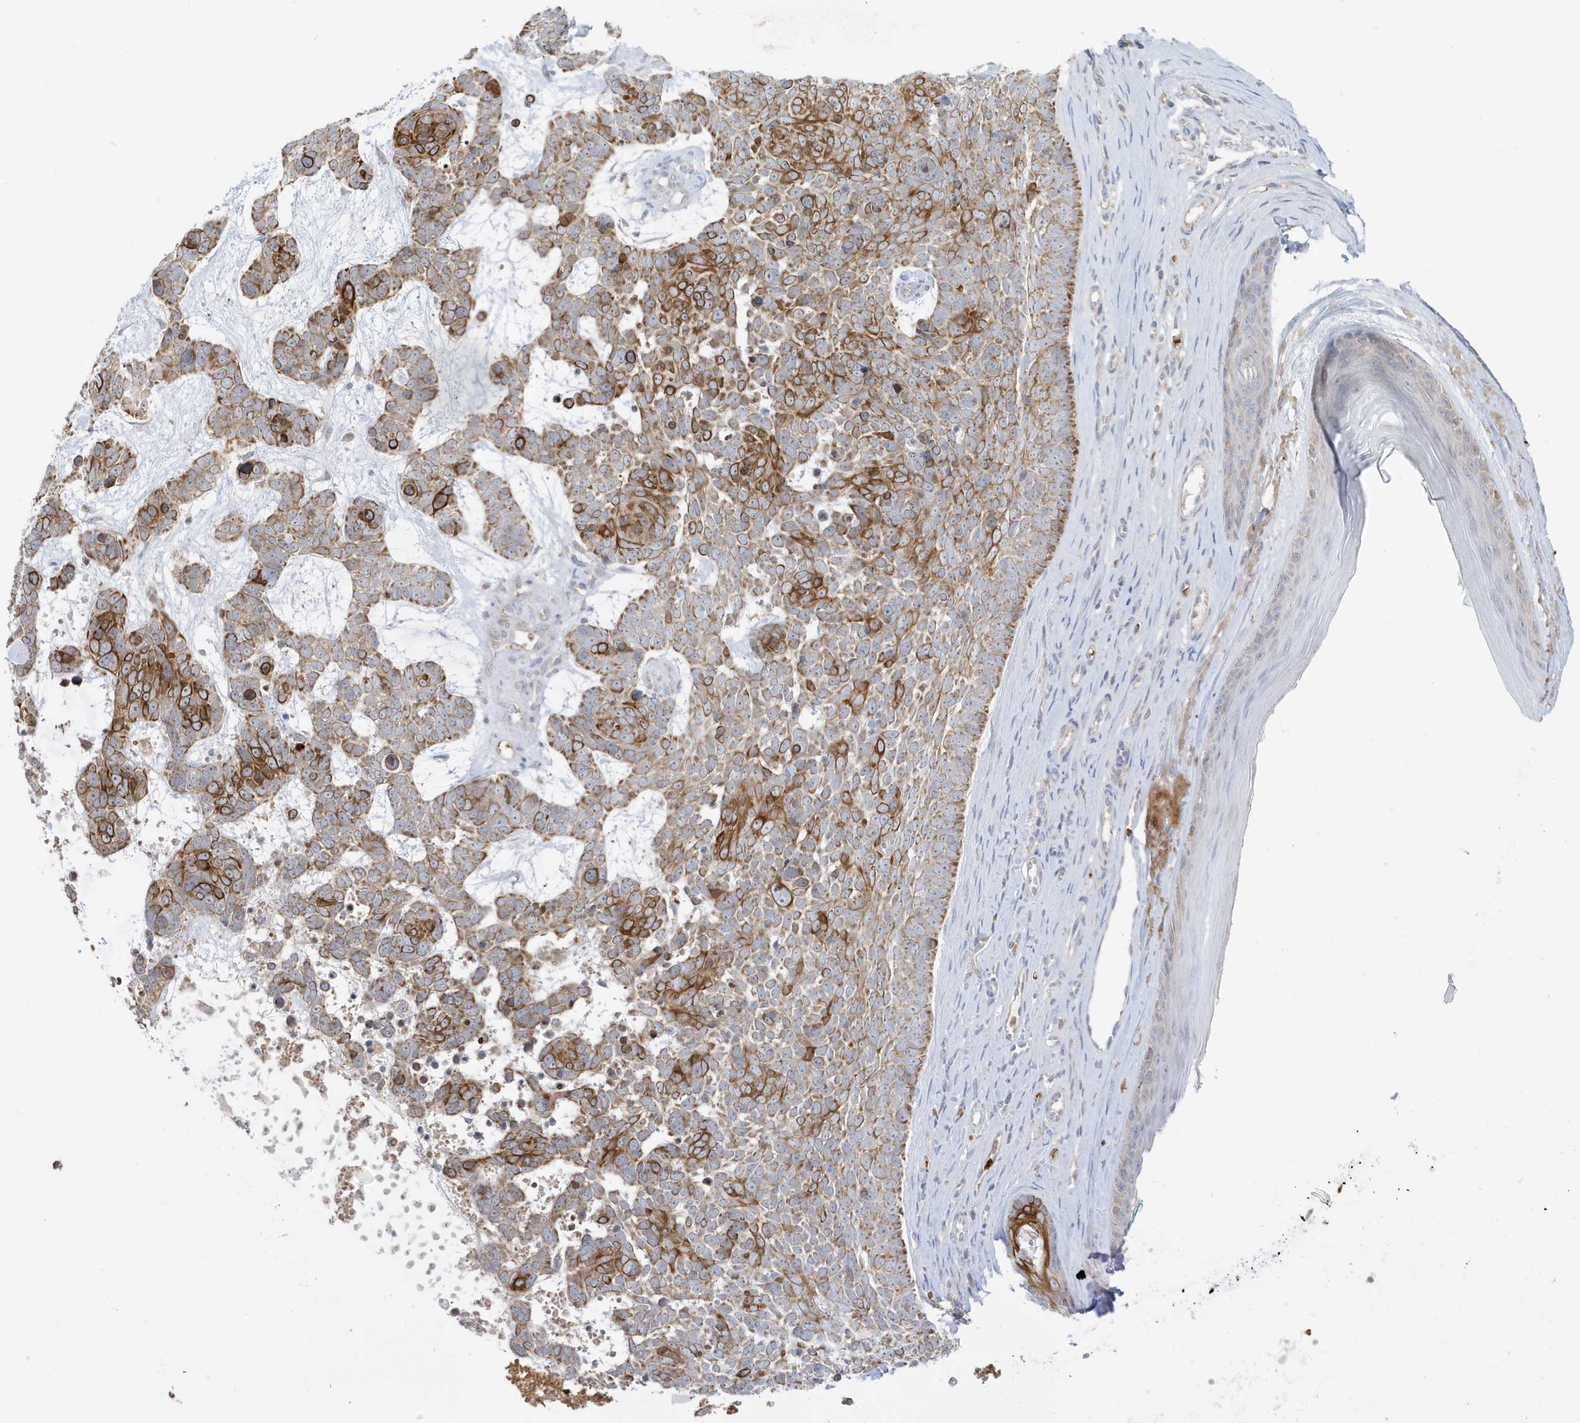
{"staining": {"intensity": "moderate", "quantity": ">75%", "location": "cytoplasmic/membranous"}, "tissue": "skin cancer", "cell_type": "Tumor cells", "image_type": "cancer", "snomed": [{"axis": "morphology", "description": "Basal cell carcinoma"}, {"axis": "topography", "description": "Skin"}], "caption": "There is medium levels of moderate cytoplasmic/membranous staining in tumor cells of skin cancer, as demonstrated by immunohistochemical staining (brown color).", "gene": "NPPC", "patient": {"sex": "female", "age": 81}}